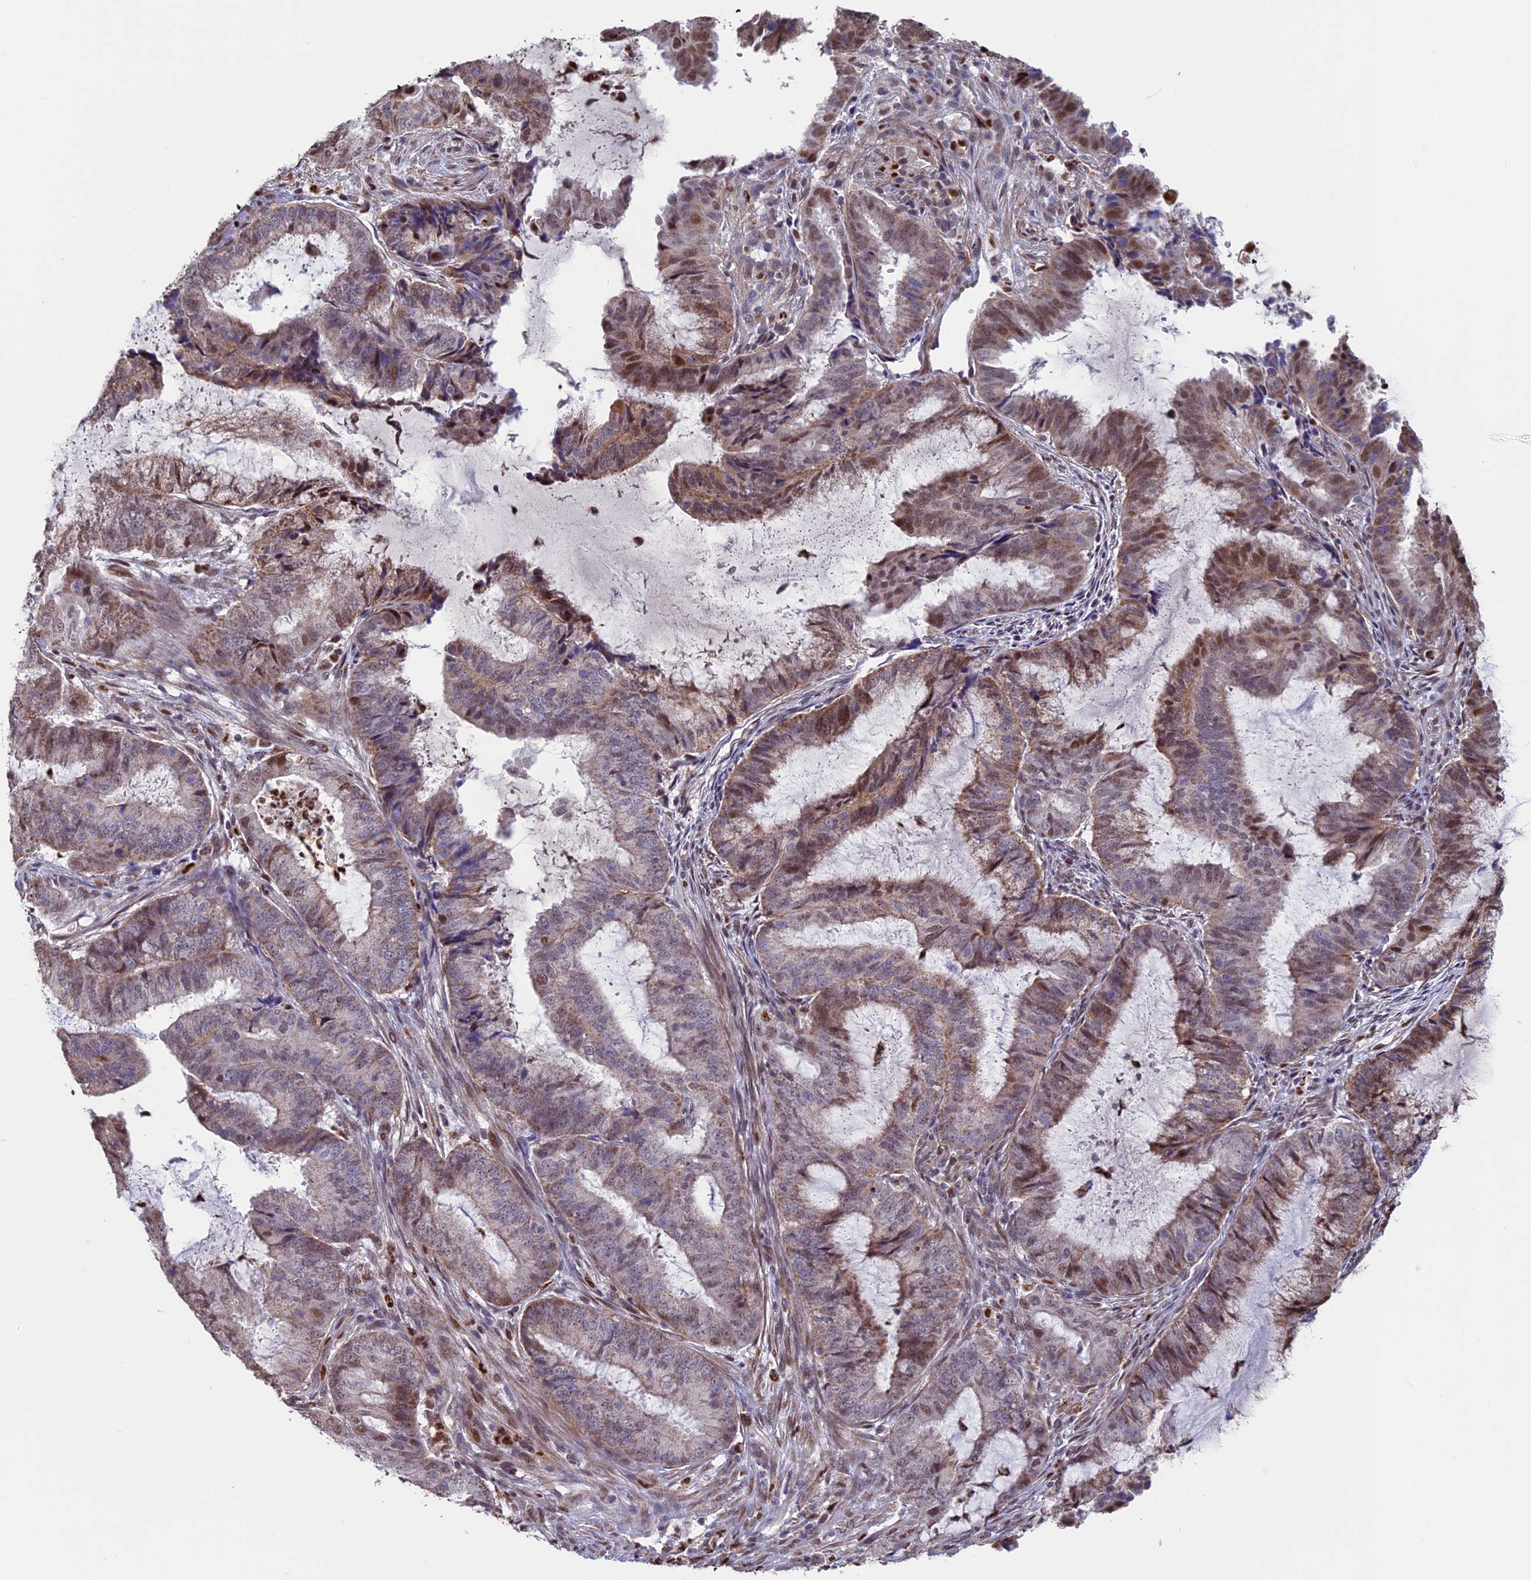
{"staining": {"intensity": "moderate", "quantity": "<25%", "location": "nuclear"}, "tissue": "endometrial cancer", "cell_type": "Tumor cells", "image_type": "cancer", "snomed": [{"axis": "morphology", "description": "Adenocarcinoma, NOS"}, {"axis": "topography", "description": "Endometrium"}], "caption": "Protein positivity by immunohistochemistry reveals moderate nuclear expression in about <25% of tumor cells in endometrial cancer.", "gene": "ACSS1", "patient": {"sex": "female", "age": 51}}